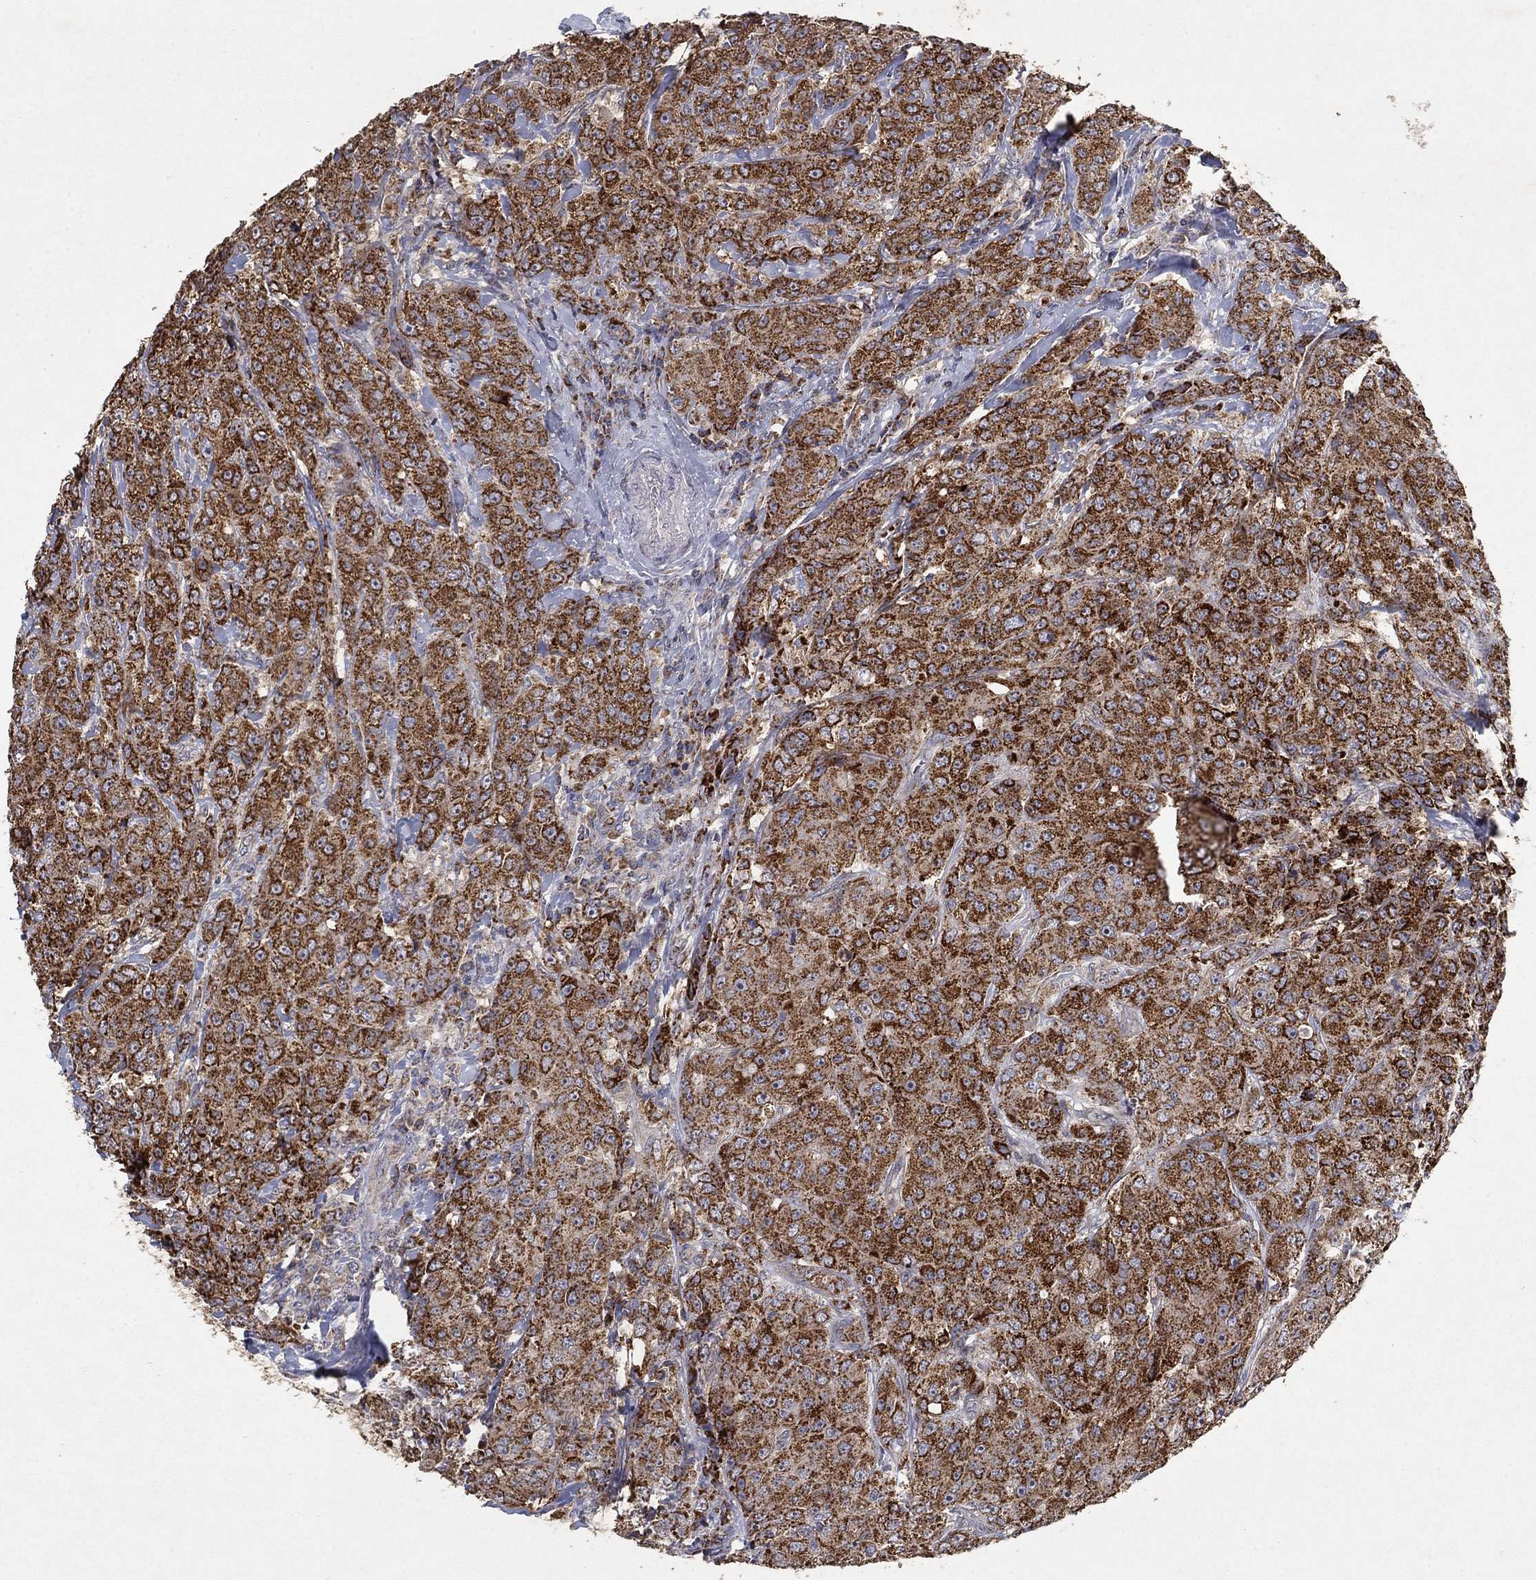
{"staining": {"intensity": "strong", "quantity": ">75%", "location": "cytoplasmic/membranous"}, "tissue": "breast cancer", "cell_type": "Tumor cells", "image_type": "cancer", "snomed": [{"axis": "morphology", "description": "Duct carcinoma"}, {"axis": "topography", "description": "Breast"}], "caption": "Intraductal carcinoma (breast) stained with DAB immunohistochemistry (IHC) shows high levels of strong cytoplasmic/membranous positivity in about >75% of tumor cells. Immunohistochemistry (ihc) stains the protein in brown and the nuclei are stained blue.", "gene": "GPSM1", "patient": {"sex": "female", "age": 43}}